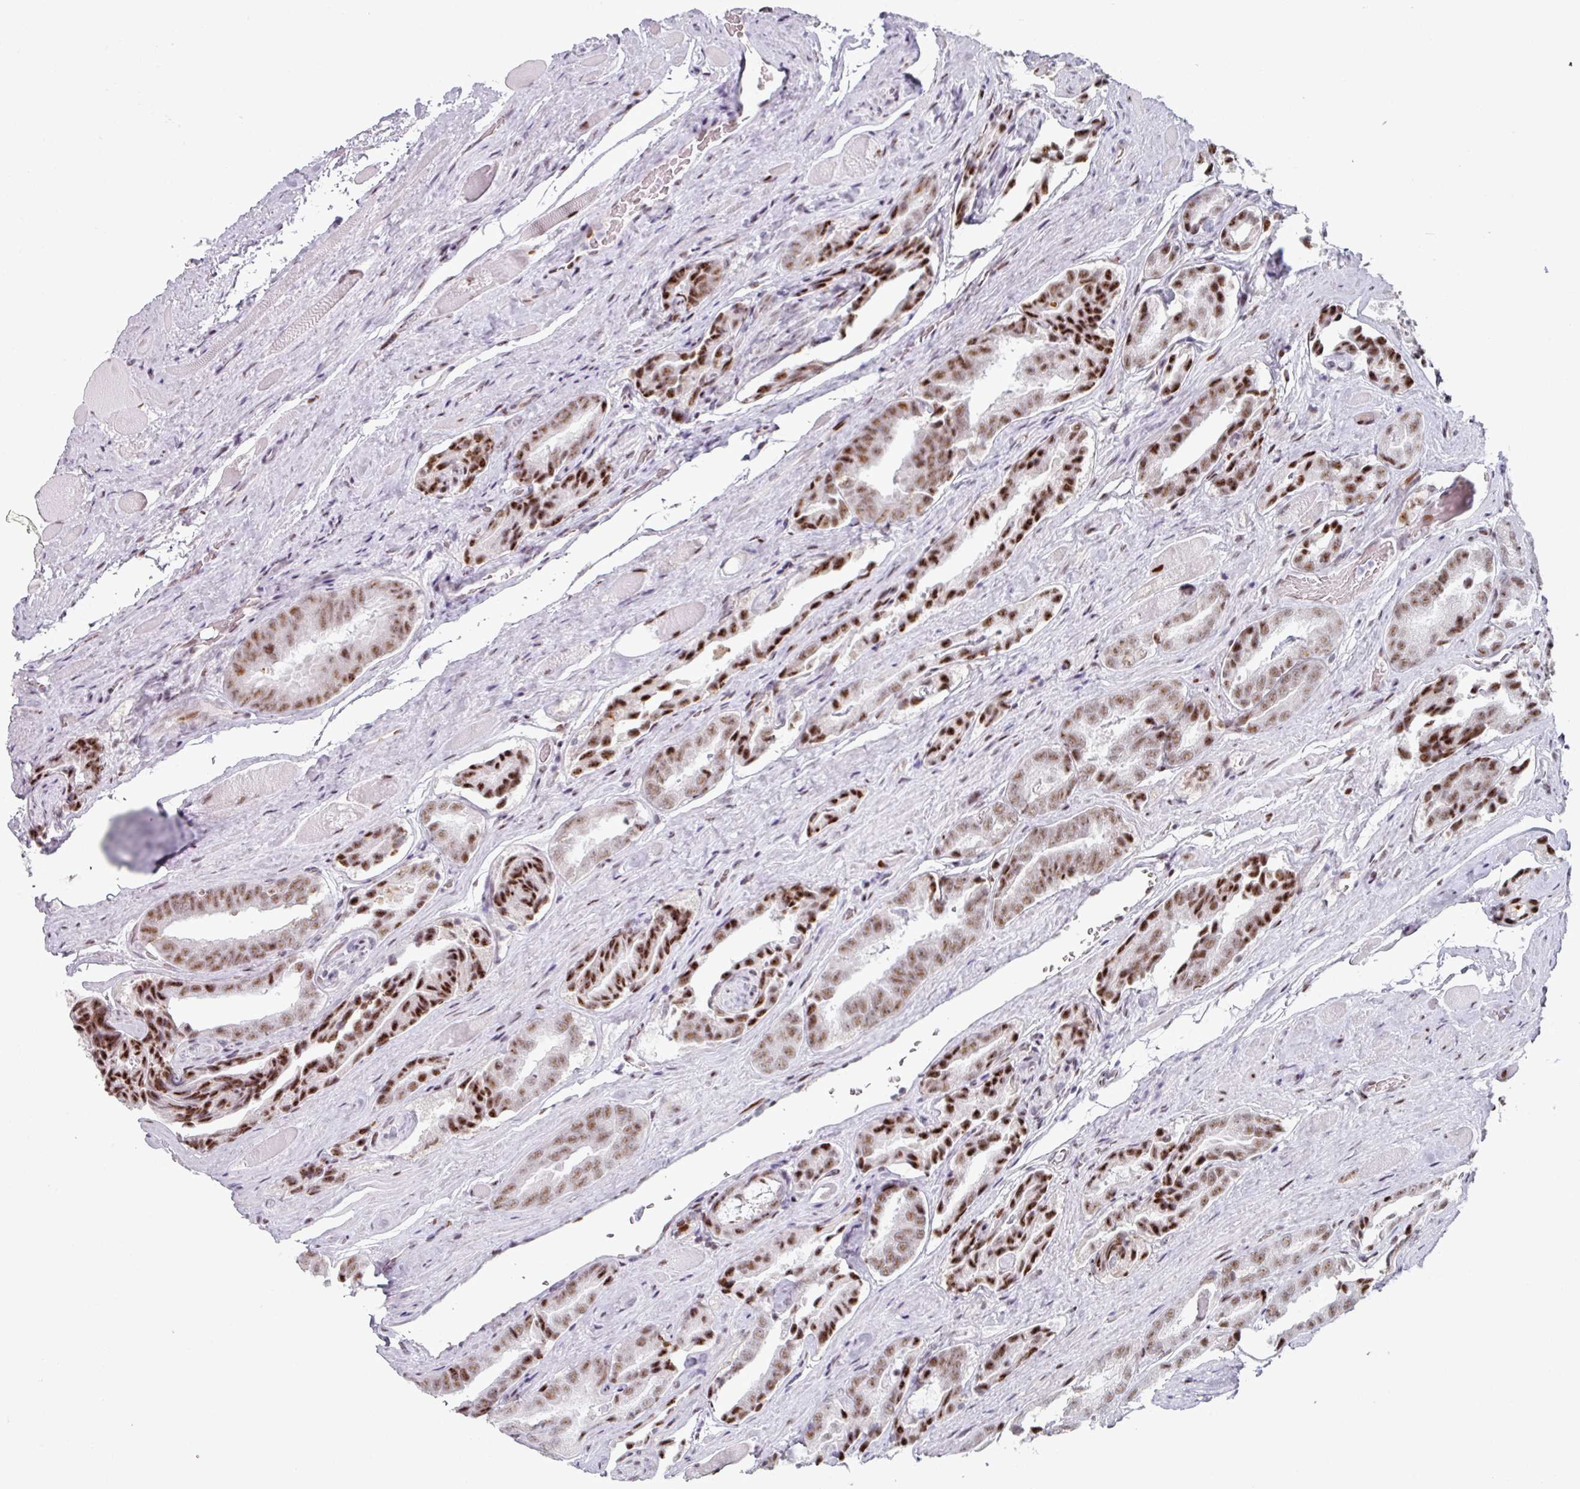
{"staining": {"intensity": "moderate", "quantity": ">75%", "location": "nuclear"}, "tissue": "prostate cancer", "cell_type": "Tumor cells", "image_type": "cancer", "snomed": [{"axis": "morphology", "description": "Adenocarcinoma, High grade"}, {"axis": "topography", "description": "Prostate"}], "caption": "High-grade adenocarcinoma (prostate) stained with immunohistochemistry (IHC) shows moderate nuclear expression in about >75% of tumor cells.", "gene": "SF3B5", "patient": {"sex": "male", "age": 72}}